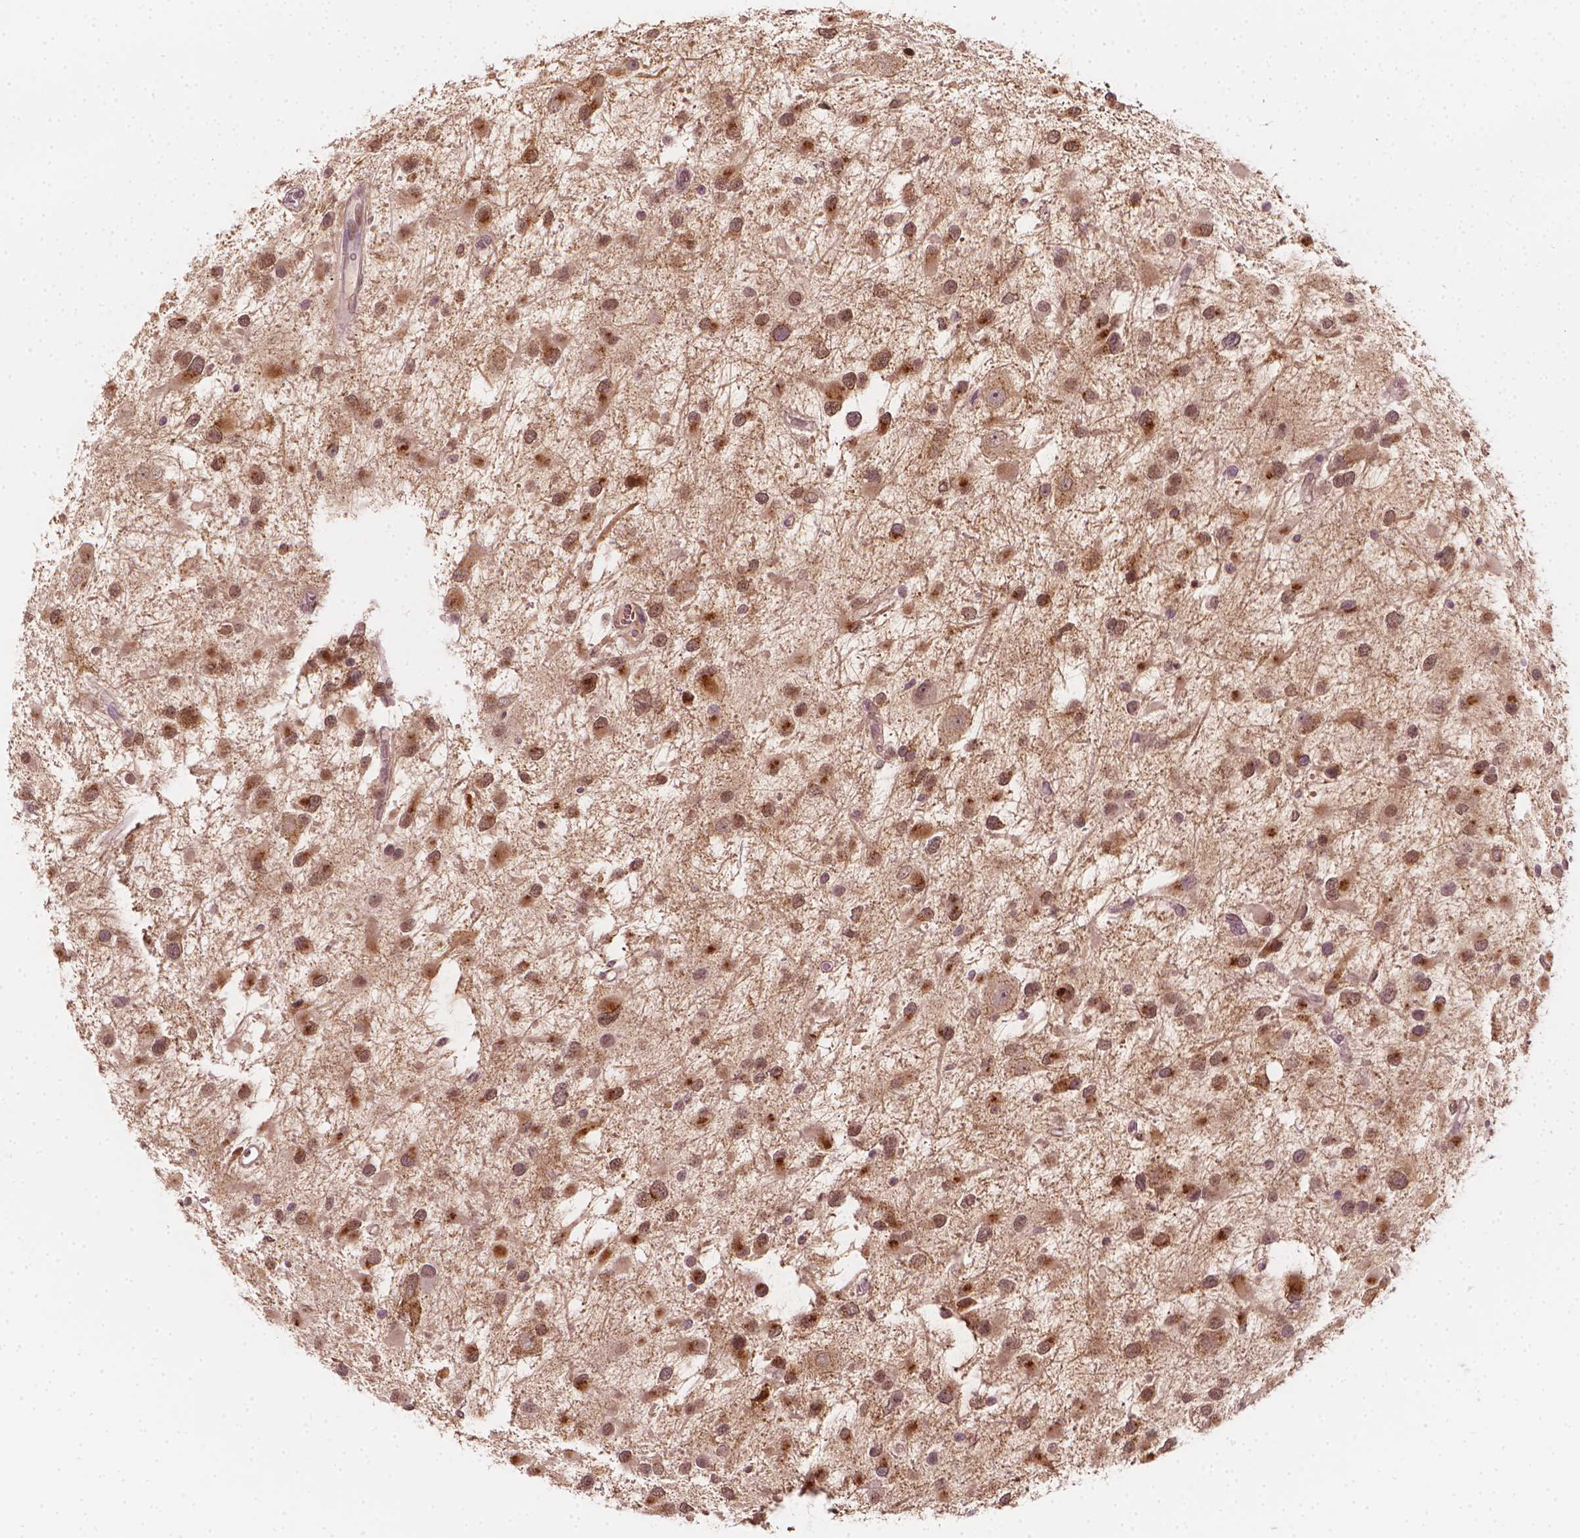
{"staining": {"intensity": "moderate", "quantity": ">75%", "location": "cytoplasmic/membranous"}, "tissue": "glioma", "cell_type": "Tumor cells", "image_type": "cancer", "snomed": [{"axis": "morphology", "description": "Glioma, malignant, Low grade"}, {"axis": "topography", "description": "Brain"}], "caption": "About >75% of tumor cells in human malignant glioma (low-grade) show moderate cytoplasmic/membranous protein expression as visualized by brown immunohistochemical staining.", "gene": "SCG3", "patient": {"sex": "female", "age": 32}}